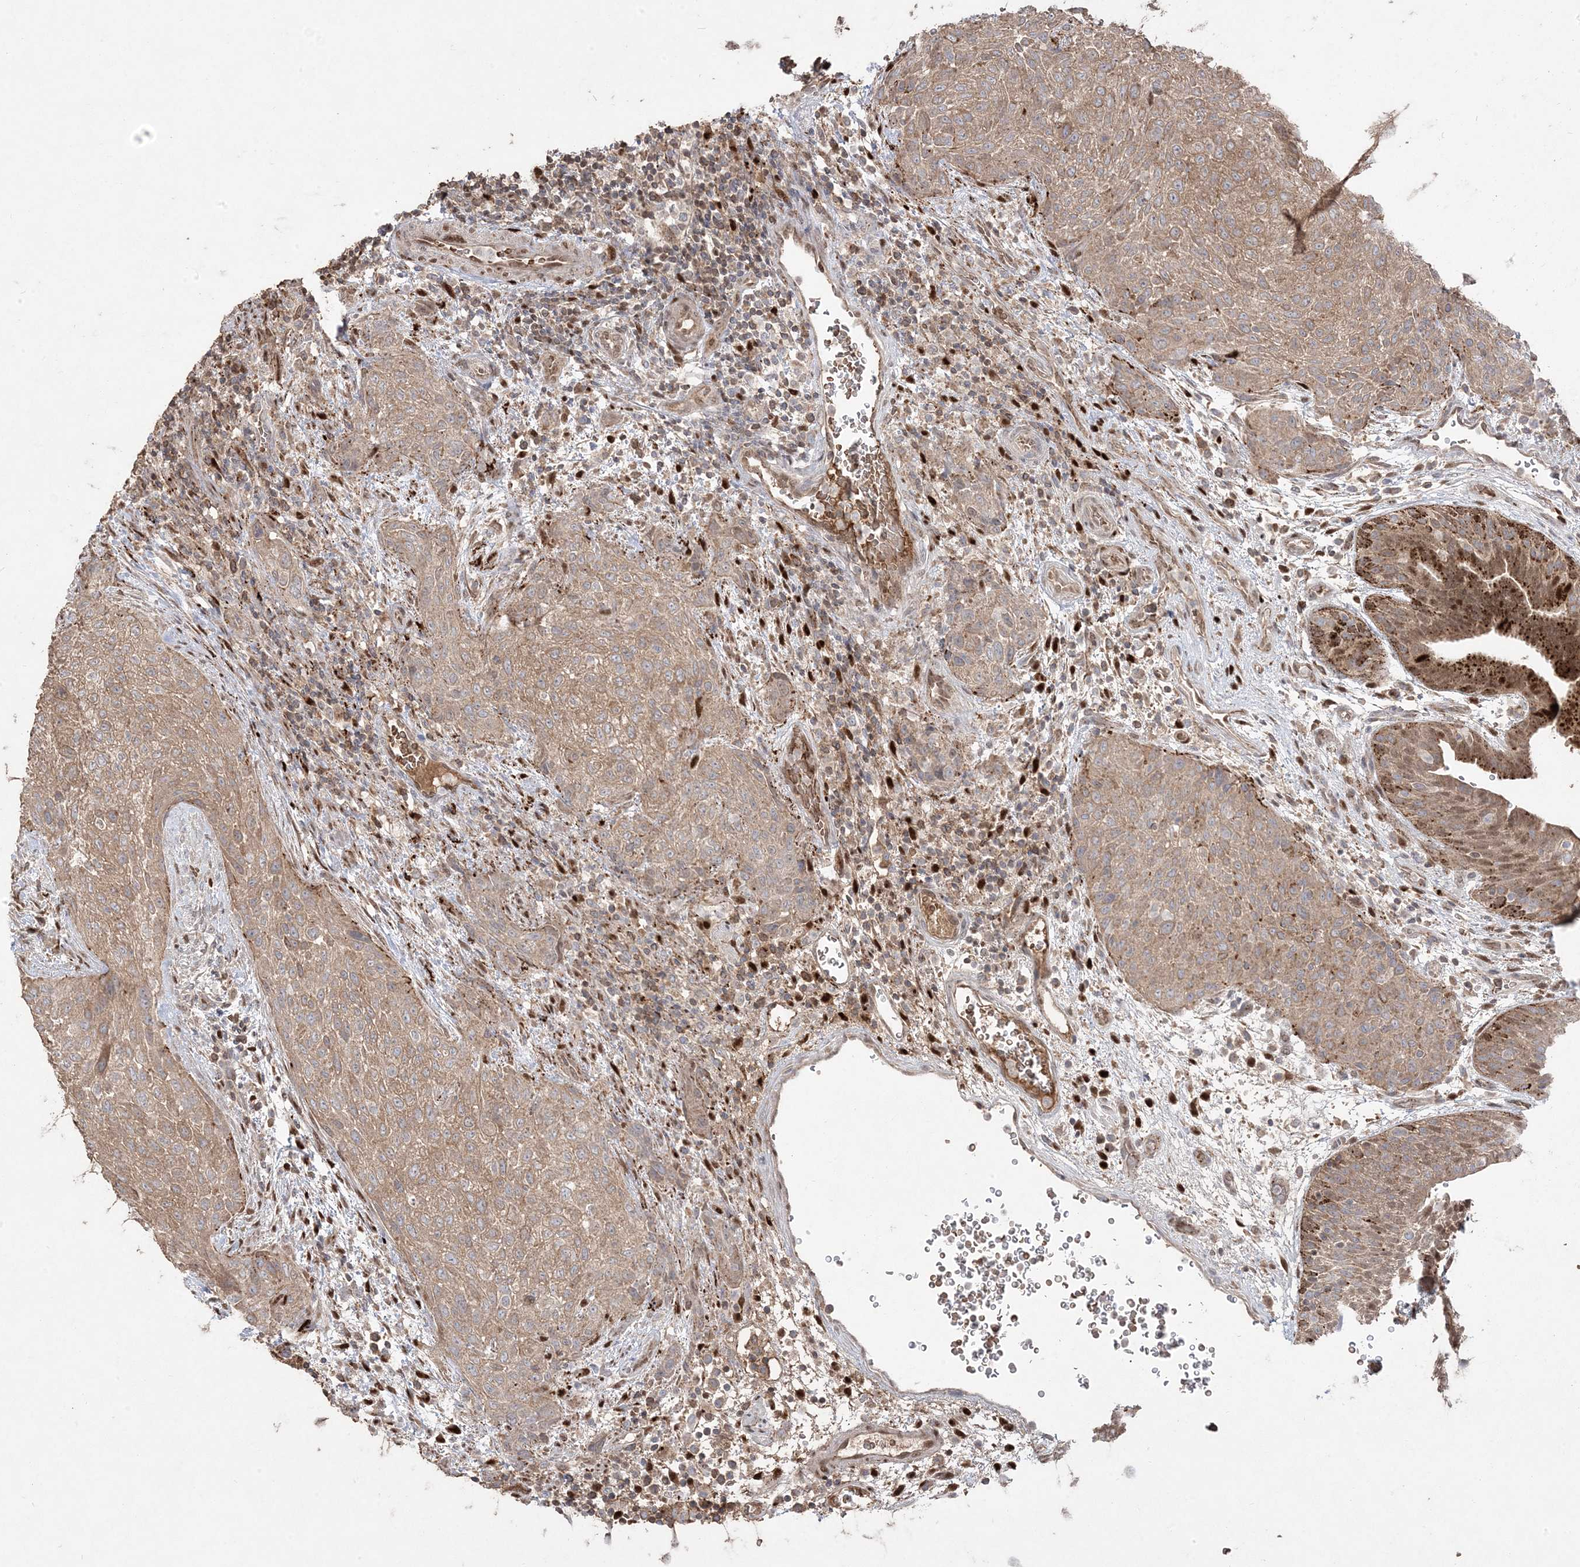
{"staining": {"intensity": "moderate", "quantity": ">75%", "location": "cytoplasmic/membranous"}, "tissue": "urothelial cancer", "cell_type": "Tumor cells", "image_type": "cancer", "snomed": [{"axis": "morphology", "description": "Urothelial carcinoma, High grade"}, {"axis": "topography", "description": "Urinary bladder"}], "caption": "A high-resolution histopathology image shows IHC staining of urothelial carcinoma (high-grade), which exhibits moderate cytoplasmic/membranous expression in approximately >75% of tumor cells.", "gene": "PPOX", "patient": {"sex": "male", "age": 35}}